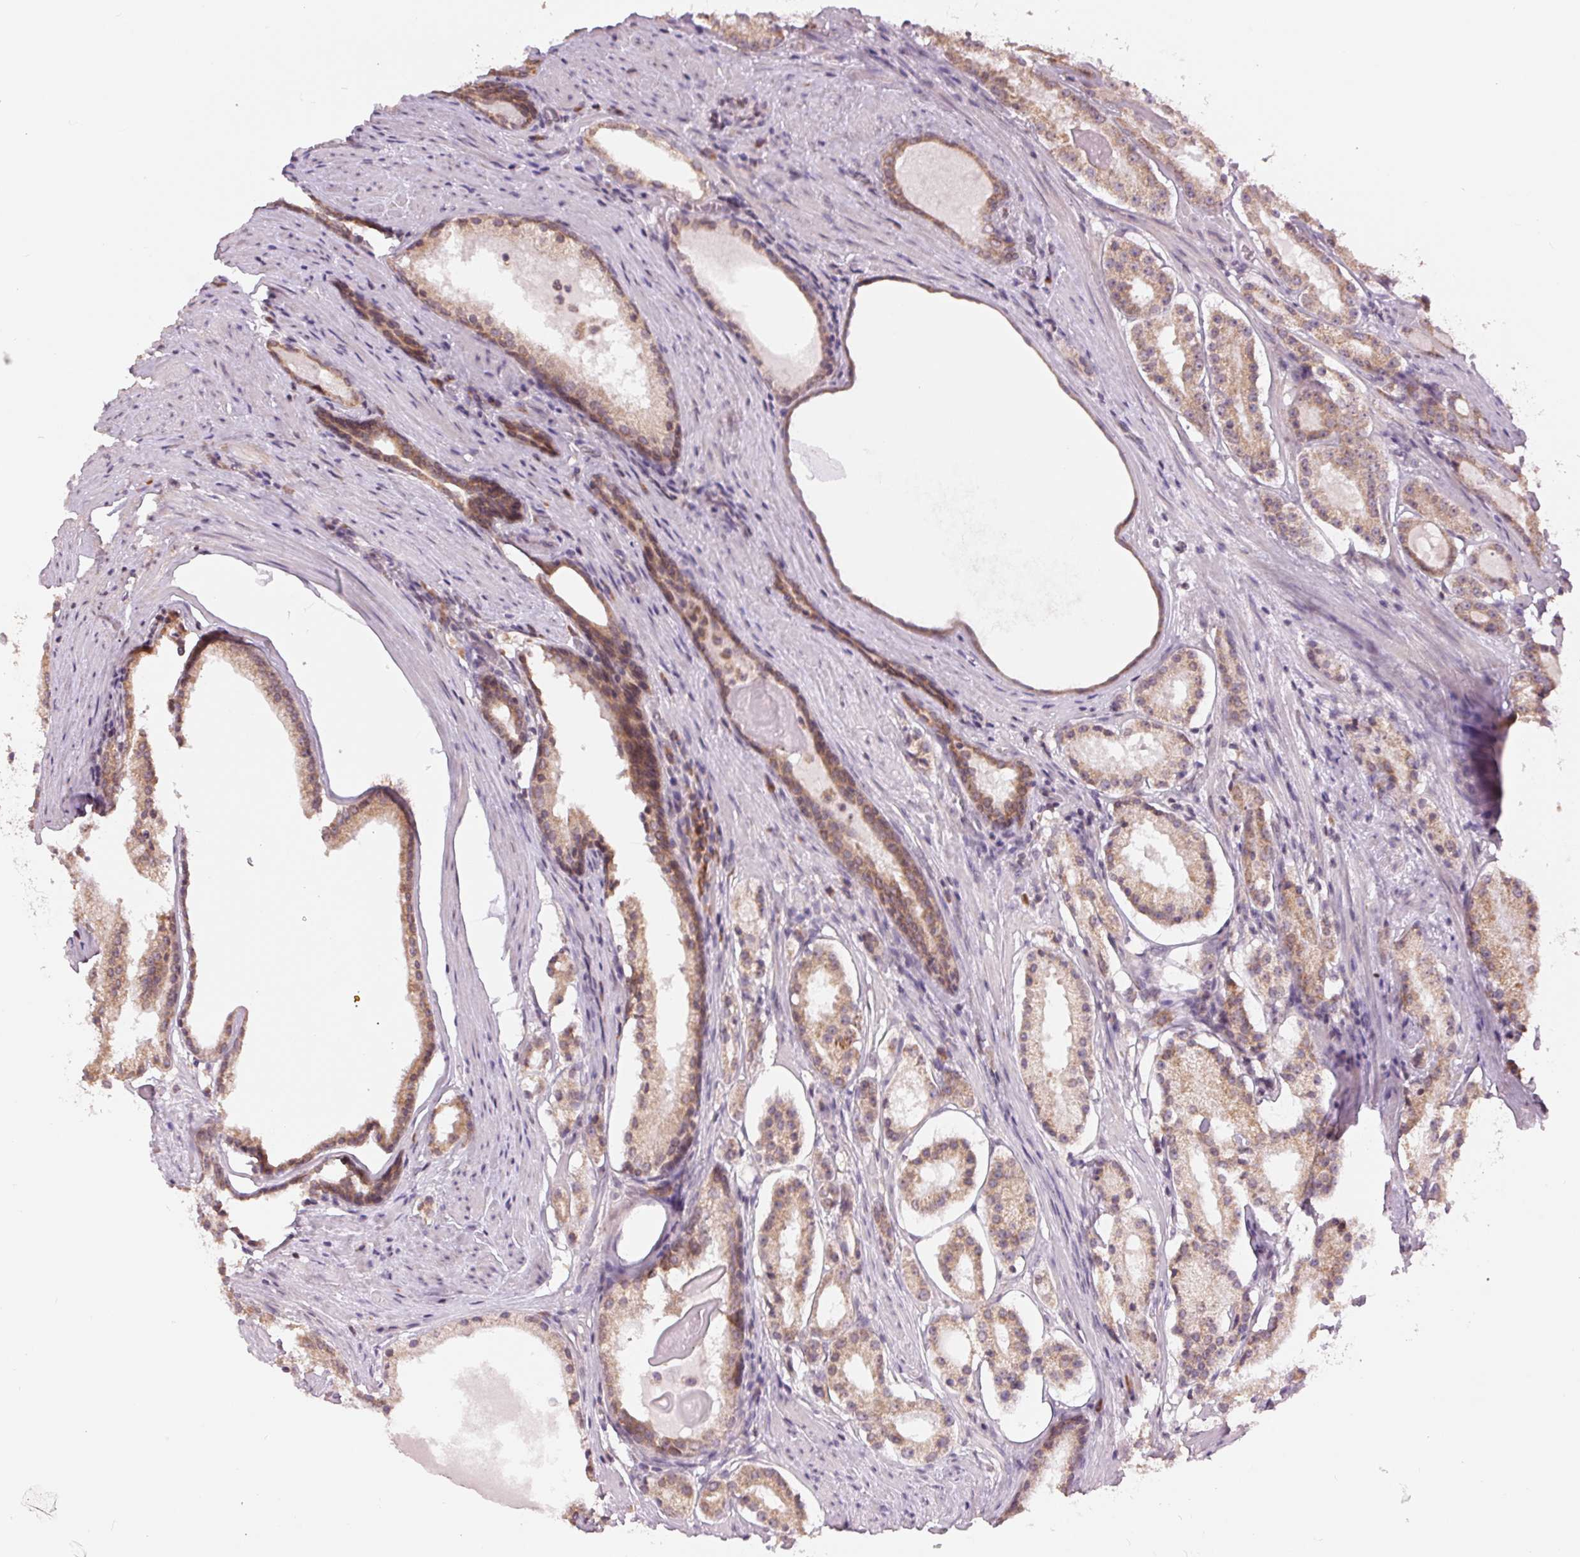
{"staining": {"intensity": "weak", "quantity": ">75%", "location": "cytoplasmic/membranous"}, "tissue": "prostate cancer", "cell_type": "Tumor cells", "image_type": "cancer", "snomed": [{"axis": "morphology", "description": "Adenocarcinoma, Low grade"}, {"axis": "topography", "description": "Prostate"}], "caption": "Immunohistochemical staining of human prostate cancer exhibits weak cytoplasmic/membranous protein positivity in approximately >75% of tumor cells. Nuclei are stained in blue.", "gene": "TECR", "patient": {"sex": "male", "age": 57}}